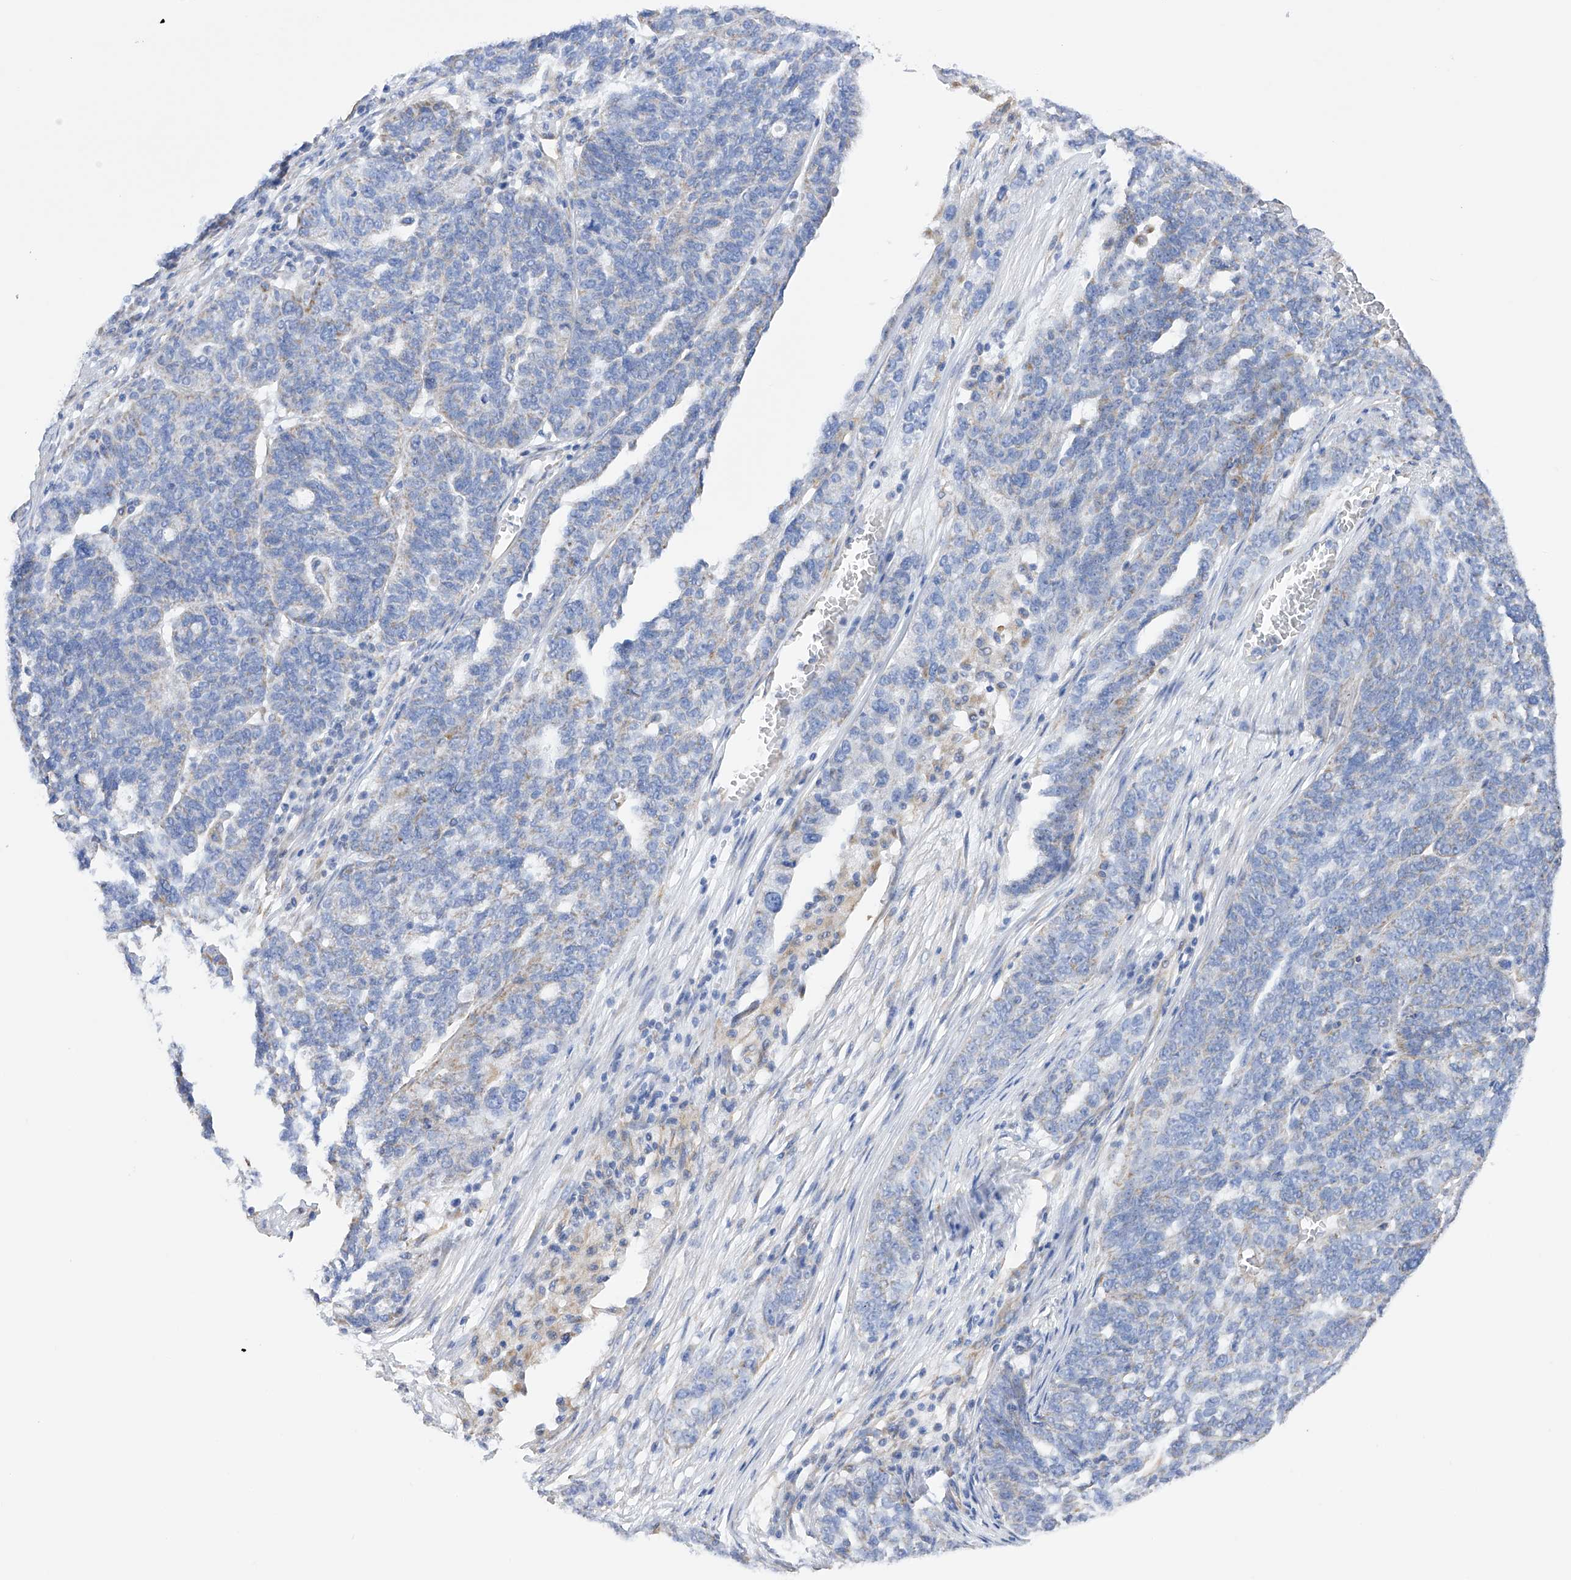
{"staining": {"intensity": "negative", "quantity": "none", "location": "none"}, "tissue": "ovarian cancer", "cell_type": "Tumor cells", "image_type": "cancer", "snomed": [{"axis": "morphology", "description": "Cystadenocarcinoma, serous, NOS"}, {"axis": "topography", "description": "Ovary"}], "caption": "IHC of serous cystadenocarcinoma (ovarian) displays no positivity in tumor cells.", "gene": "FLG", "patient": {"sex": "female", "age": 59}}